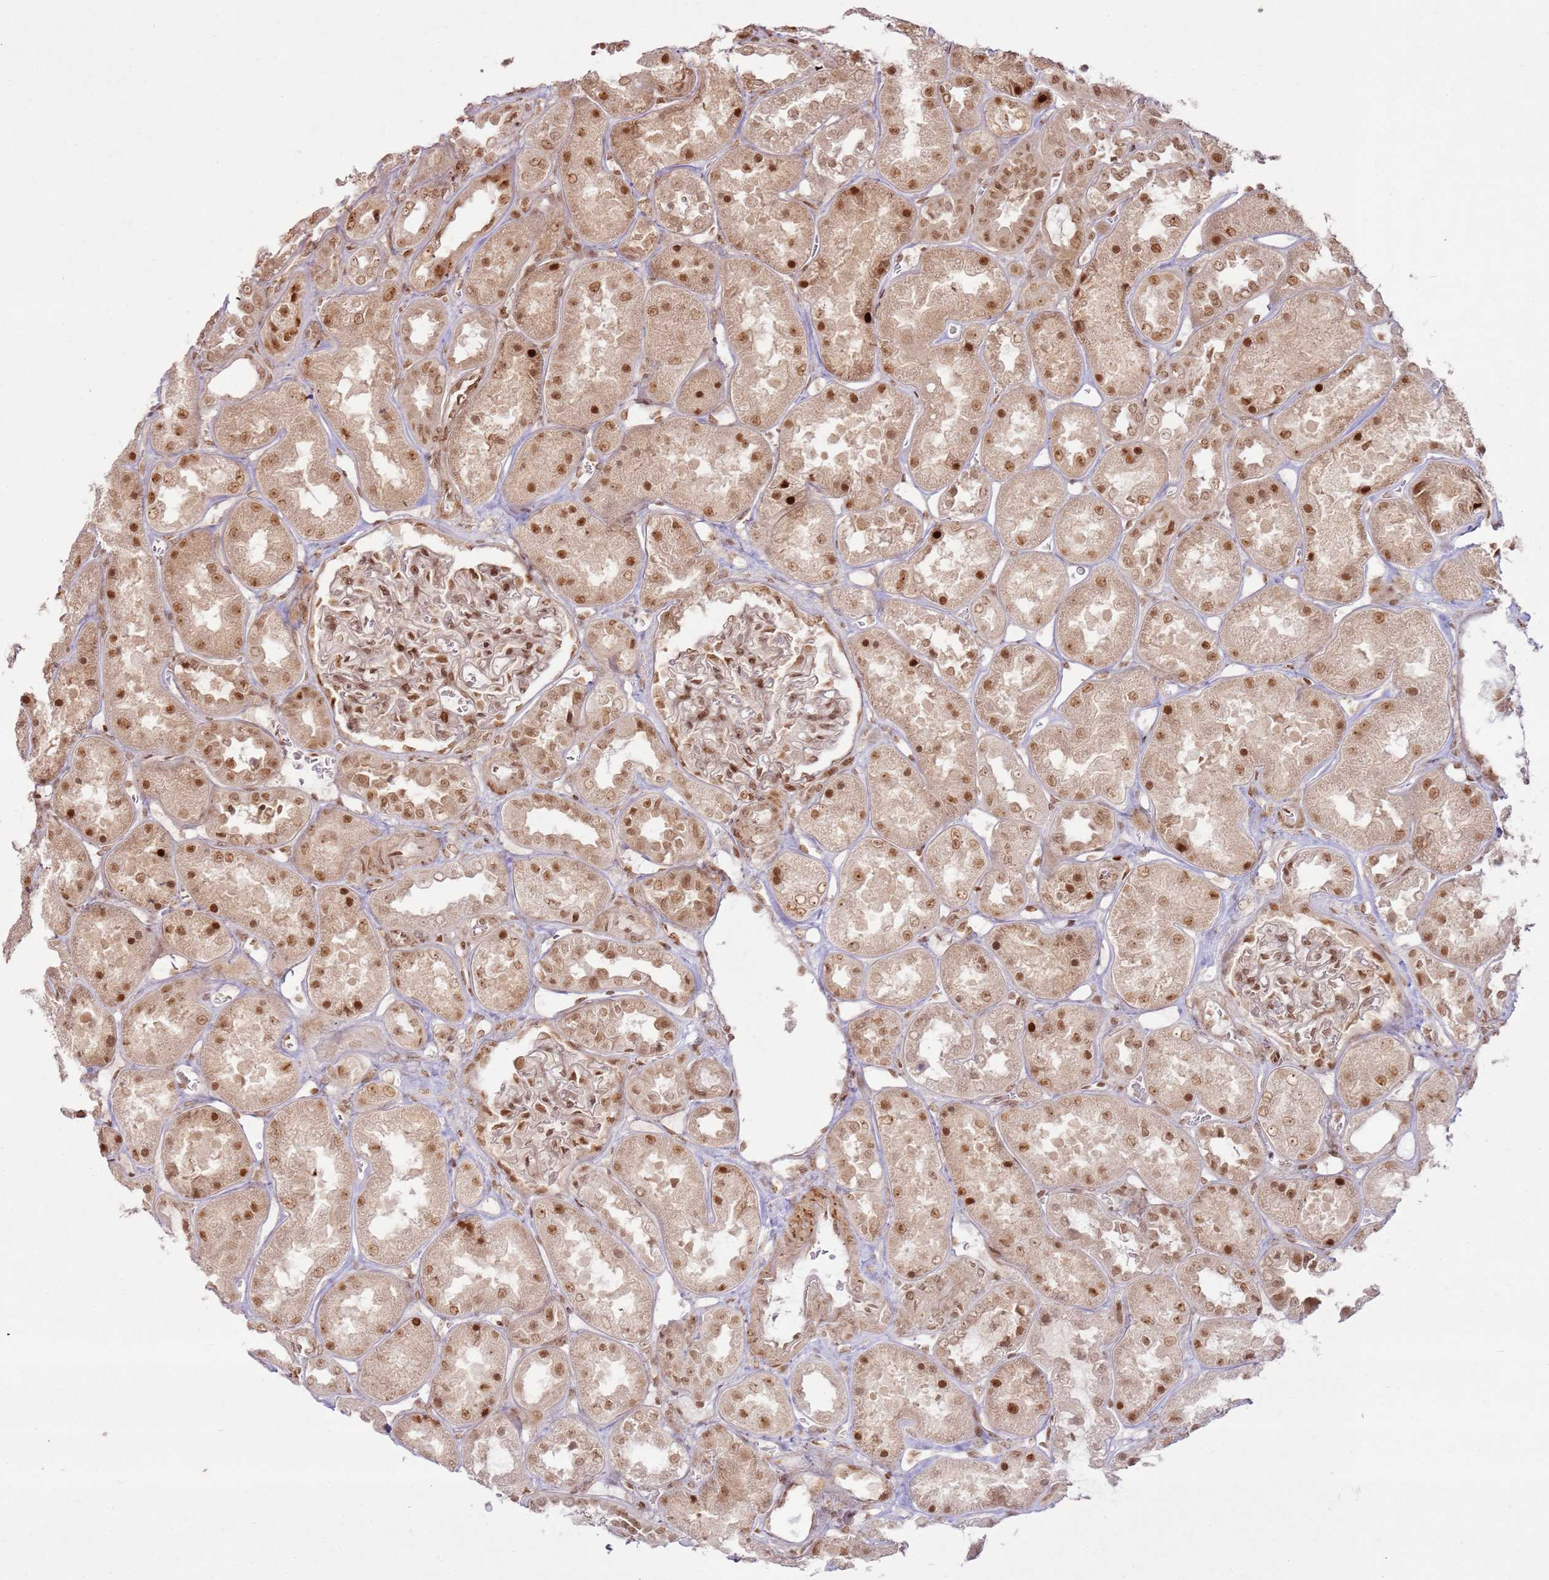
{"staining": {"intensity": "moderate", "quantity": ">75%", "location": "nuclear"}, "tissue": "kidney", "cell_type": "Cells in glomeruli", "image_type": "normal", "snomed": [{"axis": "morphology", "description": "Normal tissue, NOS"}, {"axis": "topography", "description": "Kidney"}], "caption": "Kidney stained with DAB IHC reveals medium levels of moderate nuclear expression in approximately >75% of cells in glomeruli.", "gene": "KLHL36", "patient": {"sex": "male", "age": 70}}